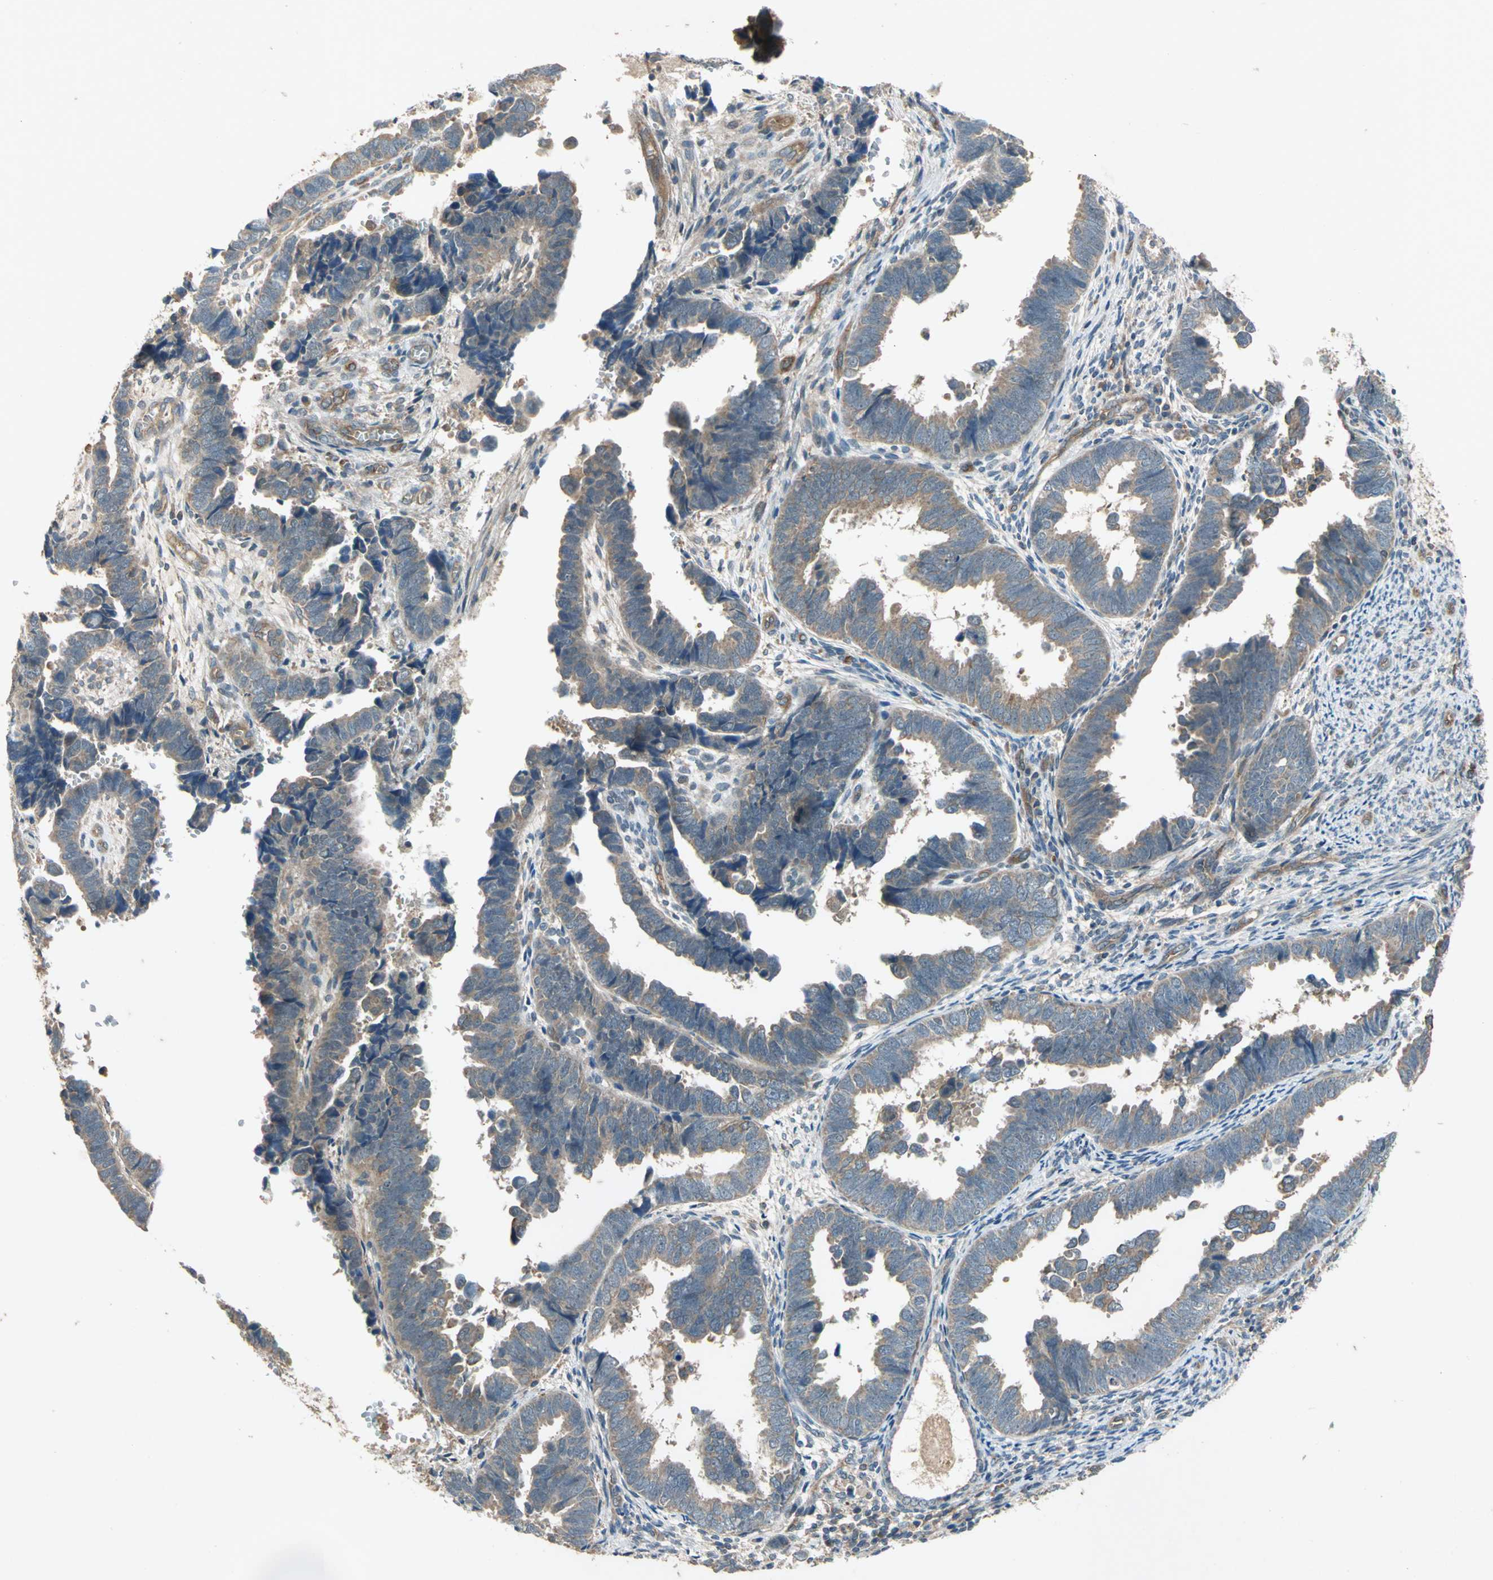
{"staining": {"intensity": "weak", "quantity": "25%-75%", "location": "cytoplasmic/membranous"}, "tissue": "endometrial cancer", "cell_type": "Tumor cells", "image_type": "cancer", "snomed": [{"axis": "morphology", "description": "Adenocarcinoma, NOS"}, {"axis": "topography", "description": "Endometrium"}], "caption": "Immunohistochemistry micrograph of neoplastic tissue: human endometrial cancer stained using immunohistochemistry reveals low levels of weak protein expression localized specifically in the cytoplasmic/membranous of tumor cells, appearing as a cytoplasmic/membranous brown color.", "gene": "EMCN", "patient": {"sex": "female", "age": 75}}